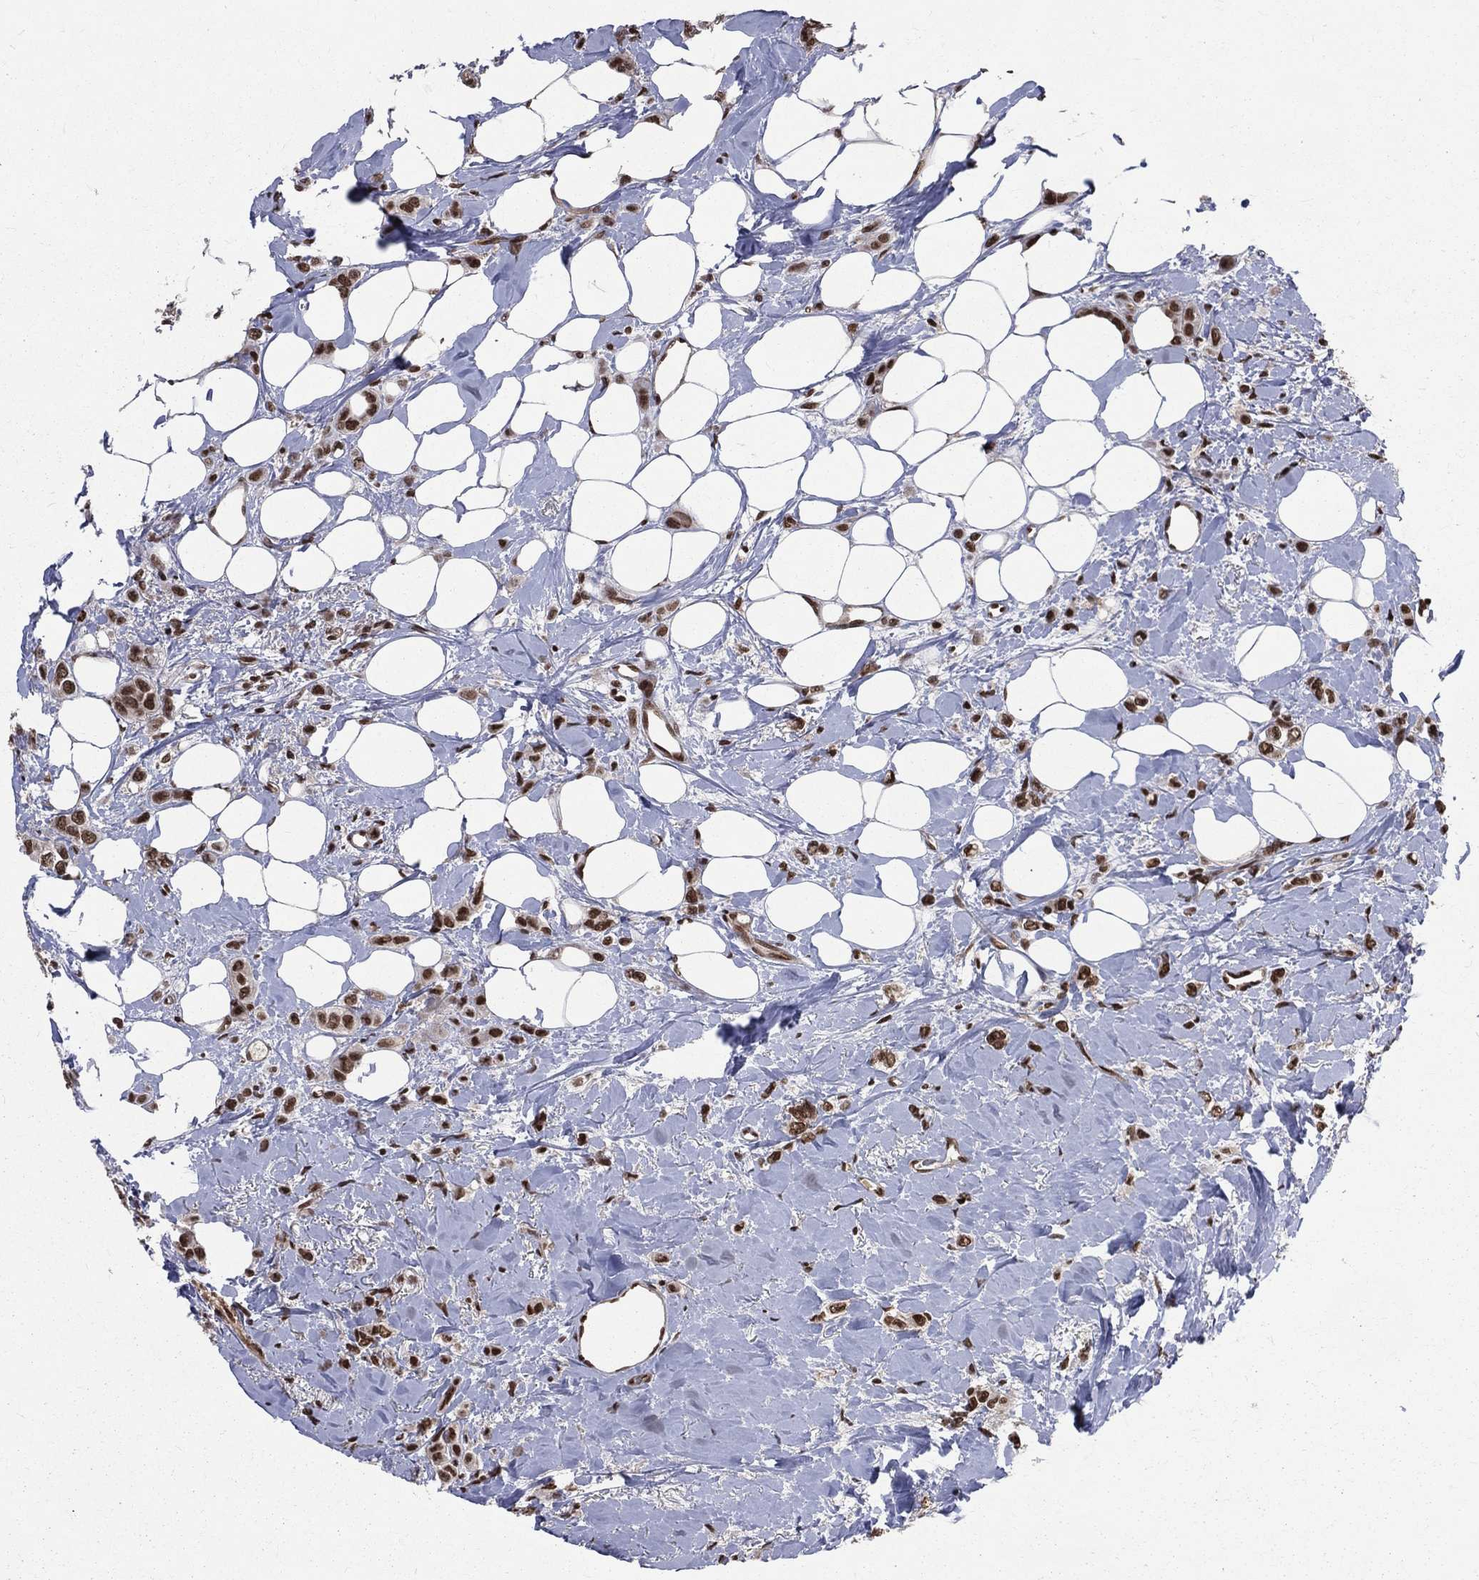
{"staining": {"intensity": "strong", "quantity": ">75%", "location": "nuclear"}, "tissue": "breast cancer", "cell_type": "Tumor cells", "image_type": "cancer", "snomed": [{"axis": "morphology", "description": "Lobular carcinoma"}, {"axis": "topography", "description": "Breast"}], "caption": "Brown immunohistochemical staining in human breast cancer shows strong nuclear staining in approximately >75% of tumor cells.", "gene": "SMC3", "patient": {"sex": "female", "age": 66}}